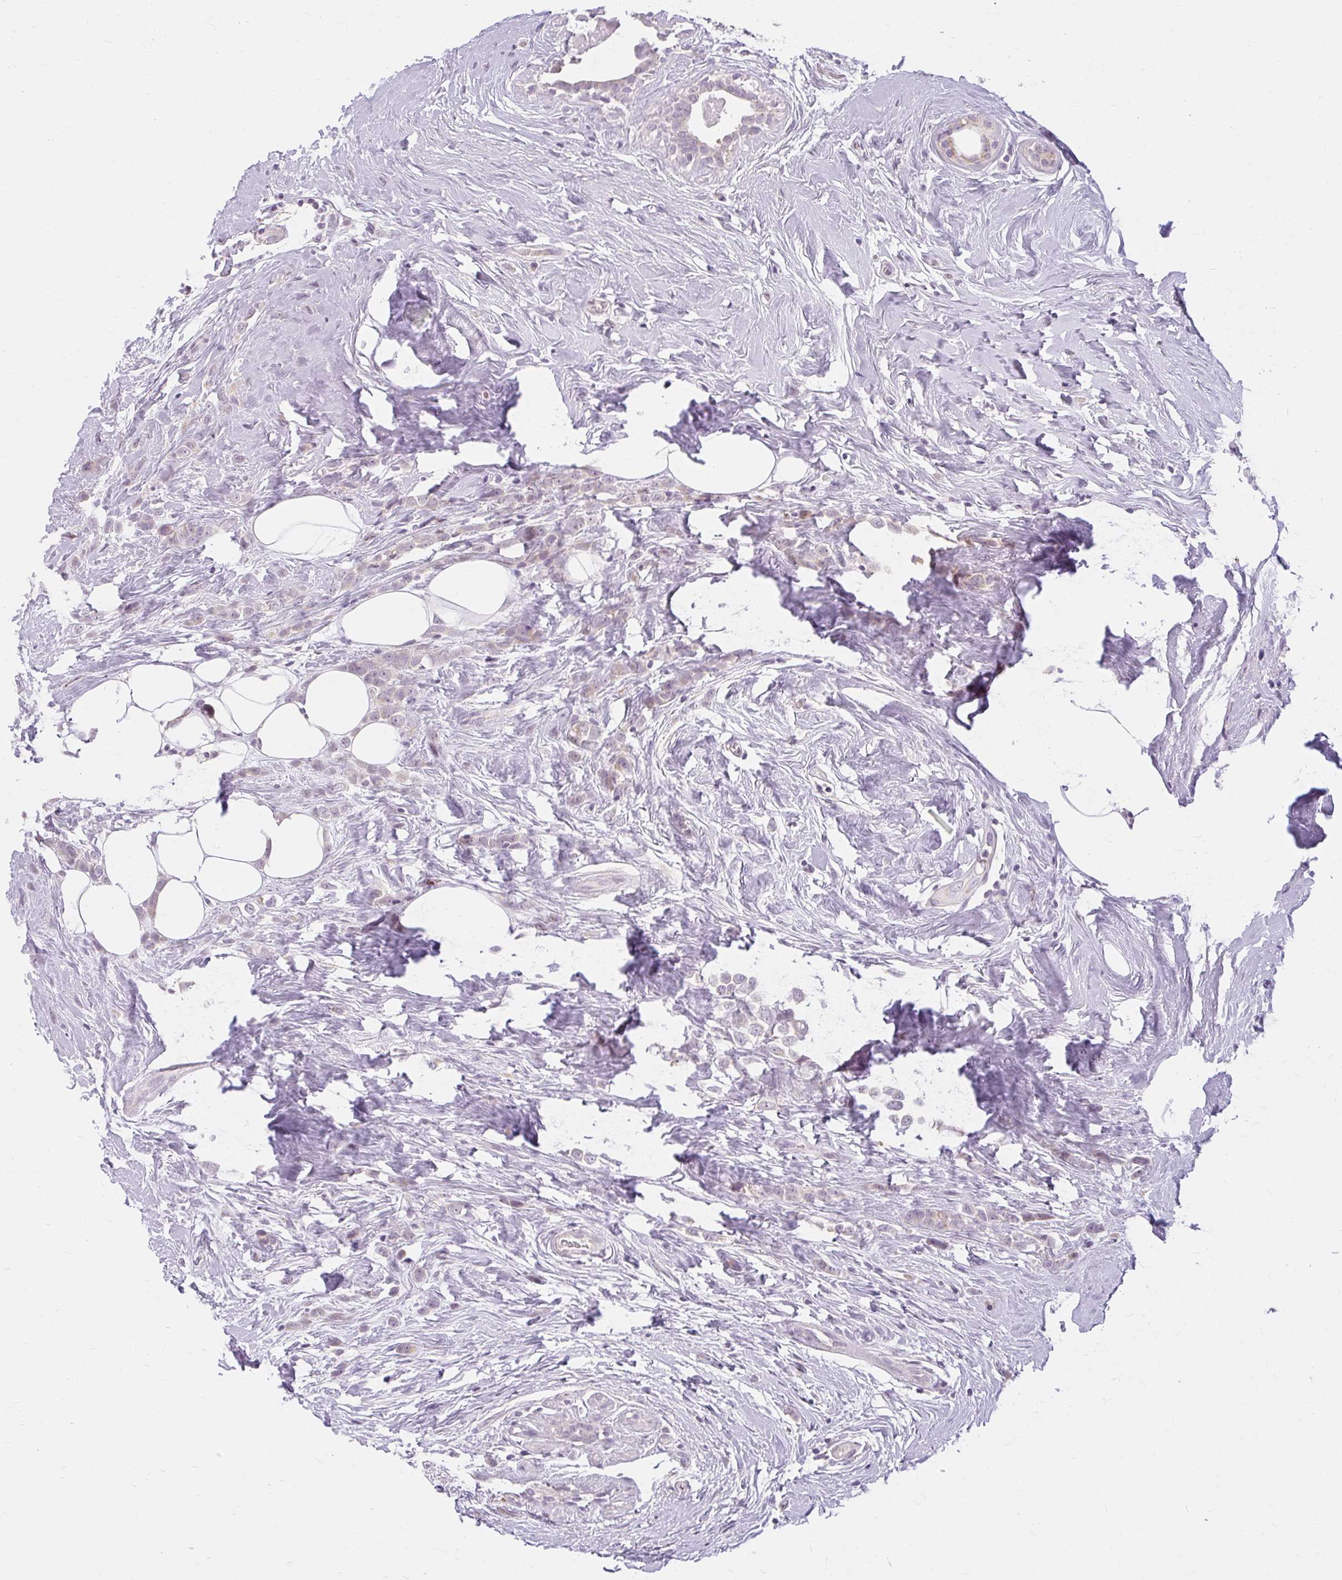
{"staining": {"intensity": "weak", "quantity": ">75%", "location": "cytoplasmic/membranous"}, "tissue": "breast cancer", "cell_type": "Tumor cells", "image_type": "cancer", "snomed": [{"axis": "morphology", "description": "Duct carcinoma"}, {"axis": "topography", "description": "Breast"}], "caption": "Immunohistochemistry (IHC) (DAB (3,3'-diaminobenzidine)) staining of human breast cancer (invasive ductal carcinoma) shows weak cytoplasmic/membranous protein staining in approximately >75% of tumor cells.", "gene": "ZFYVE26", "patient": {"sex": "female", "age": 80}}